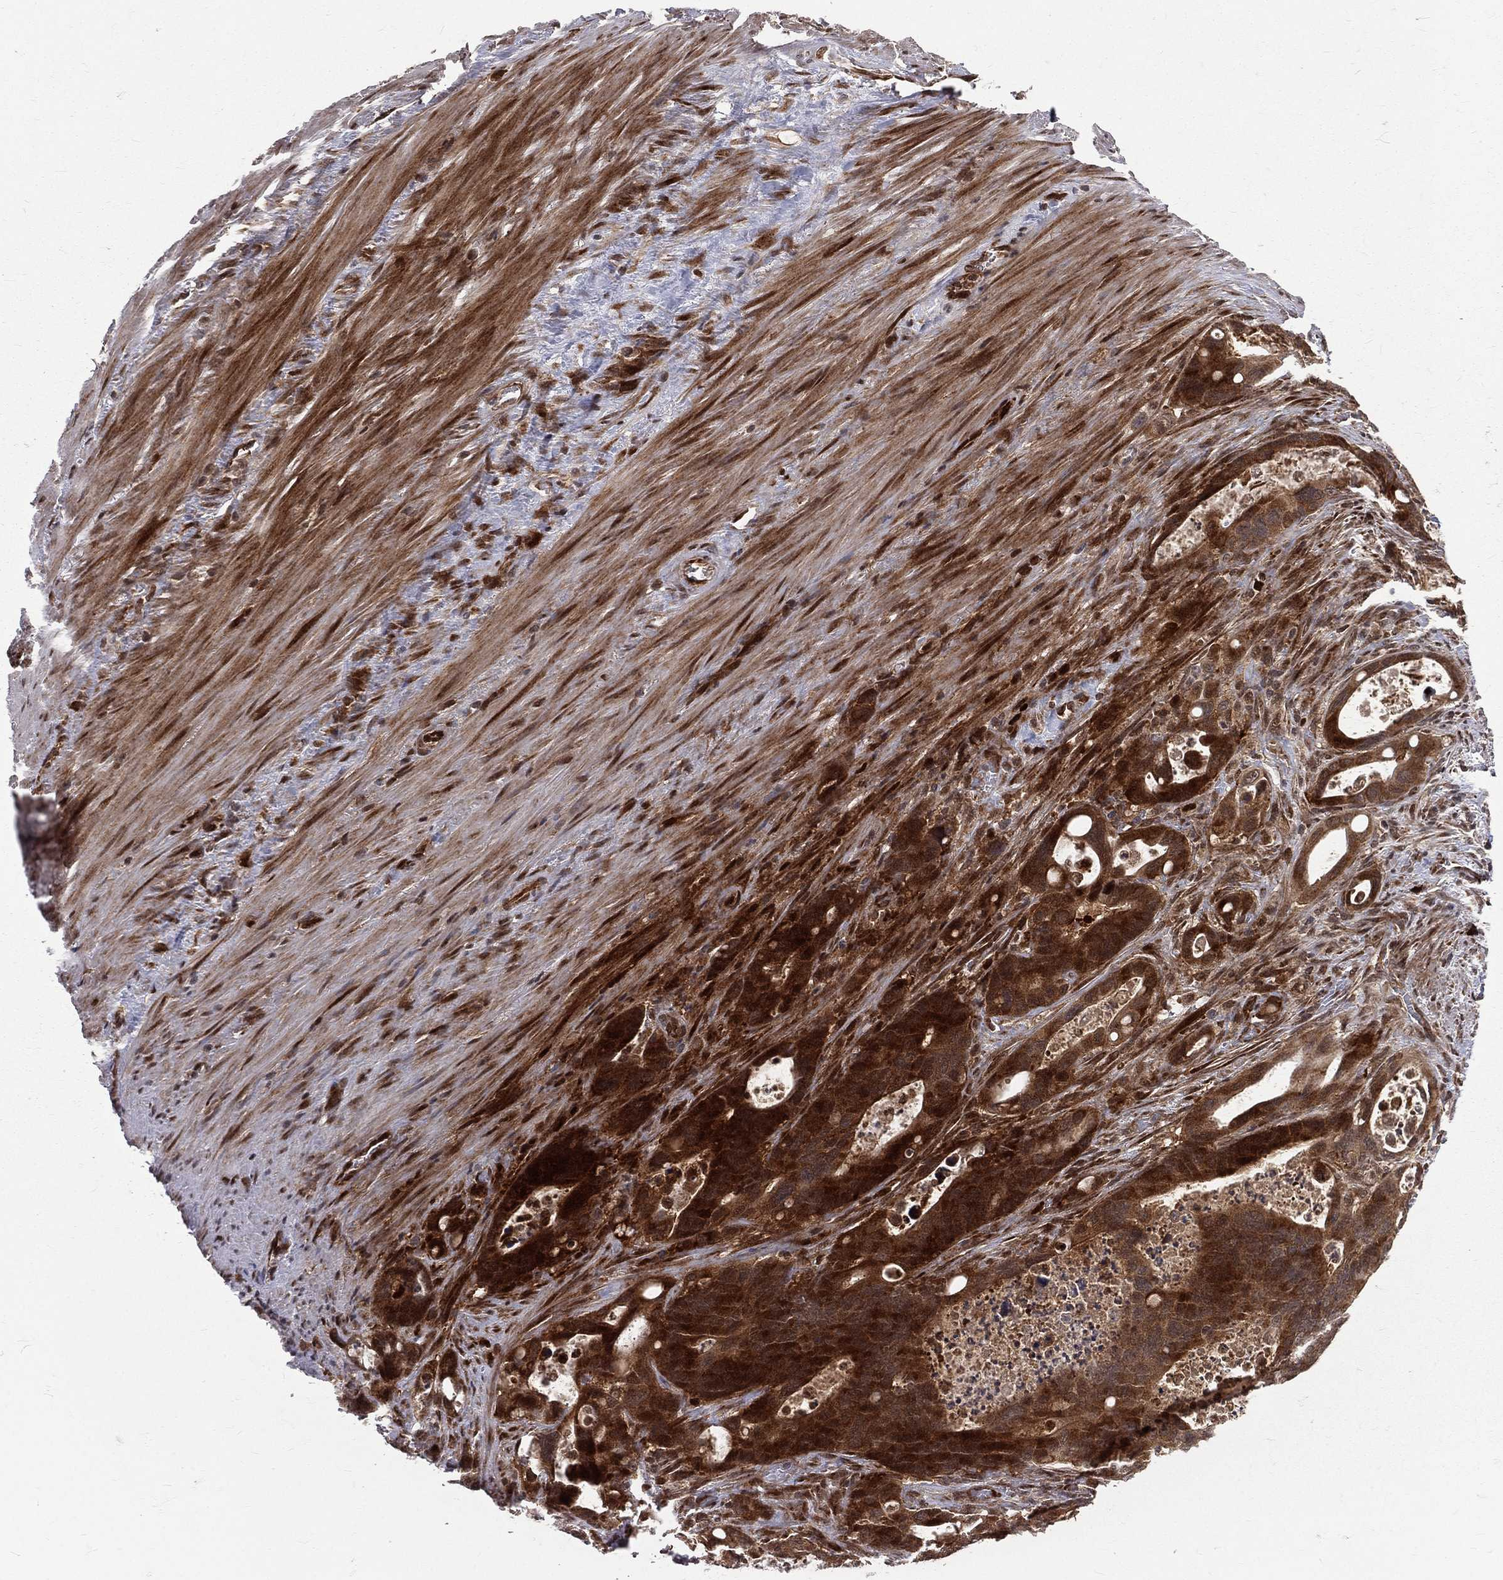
{"staining": {"intensity": "strong", "quantity": "25%-75%", "location": "cytoplasmic/membranous"}, "tissue": "colorectal cancer", "cell_type": "Tumor cells", "image_type": "cancer", "snomed": [{"axis": "morphology", "description": "Adenocarcinoma, NOS"}, {"axis": "topography", "description": "Rectum"}], "caption": "Protein staining shows strong cytoplasmic/membranous positivity in about 25%-75% of tumor cells in colorectal cancer. Using DAB (3,3'-diaminobenzidine) (brown) and hematoxylin (blue) stains, captured at high magnification using brightfield microscopy.", "gene": "MDM2", "patient": {"sex": "male", "age": 64}}